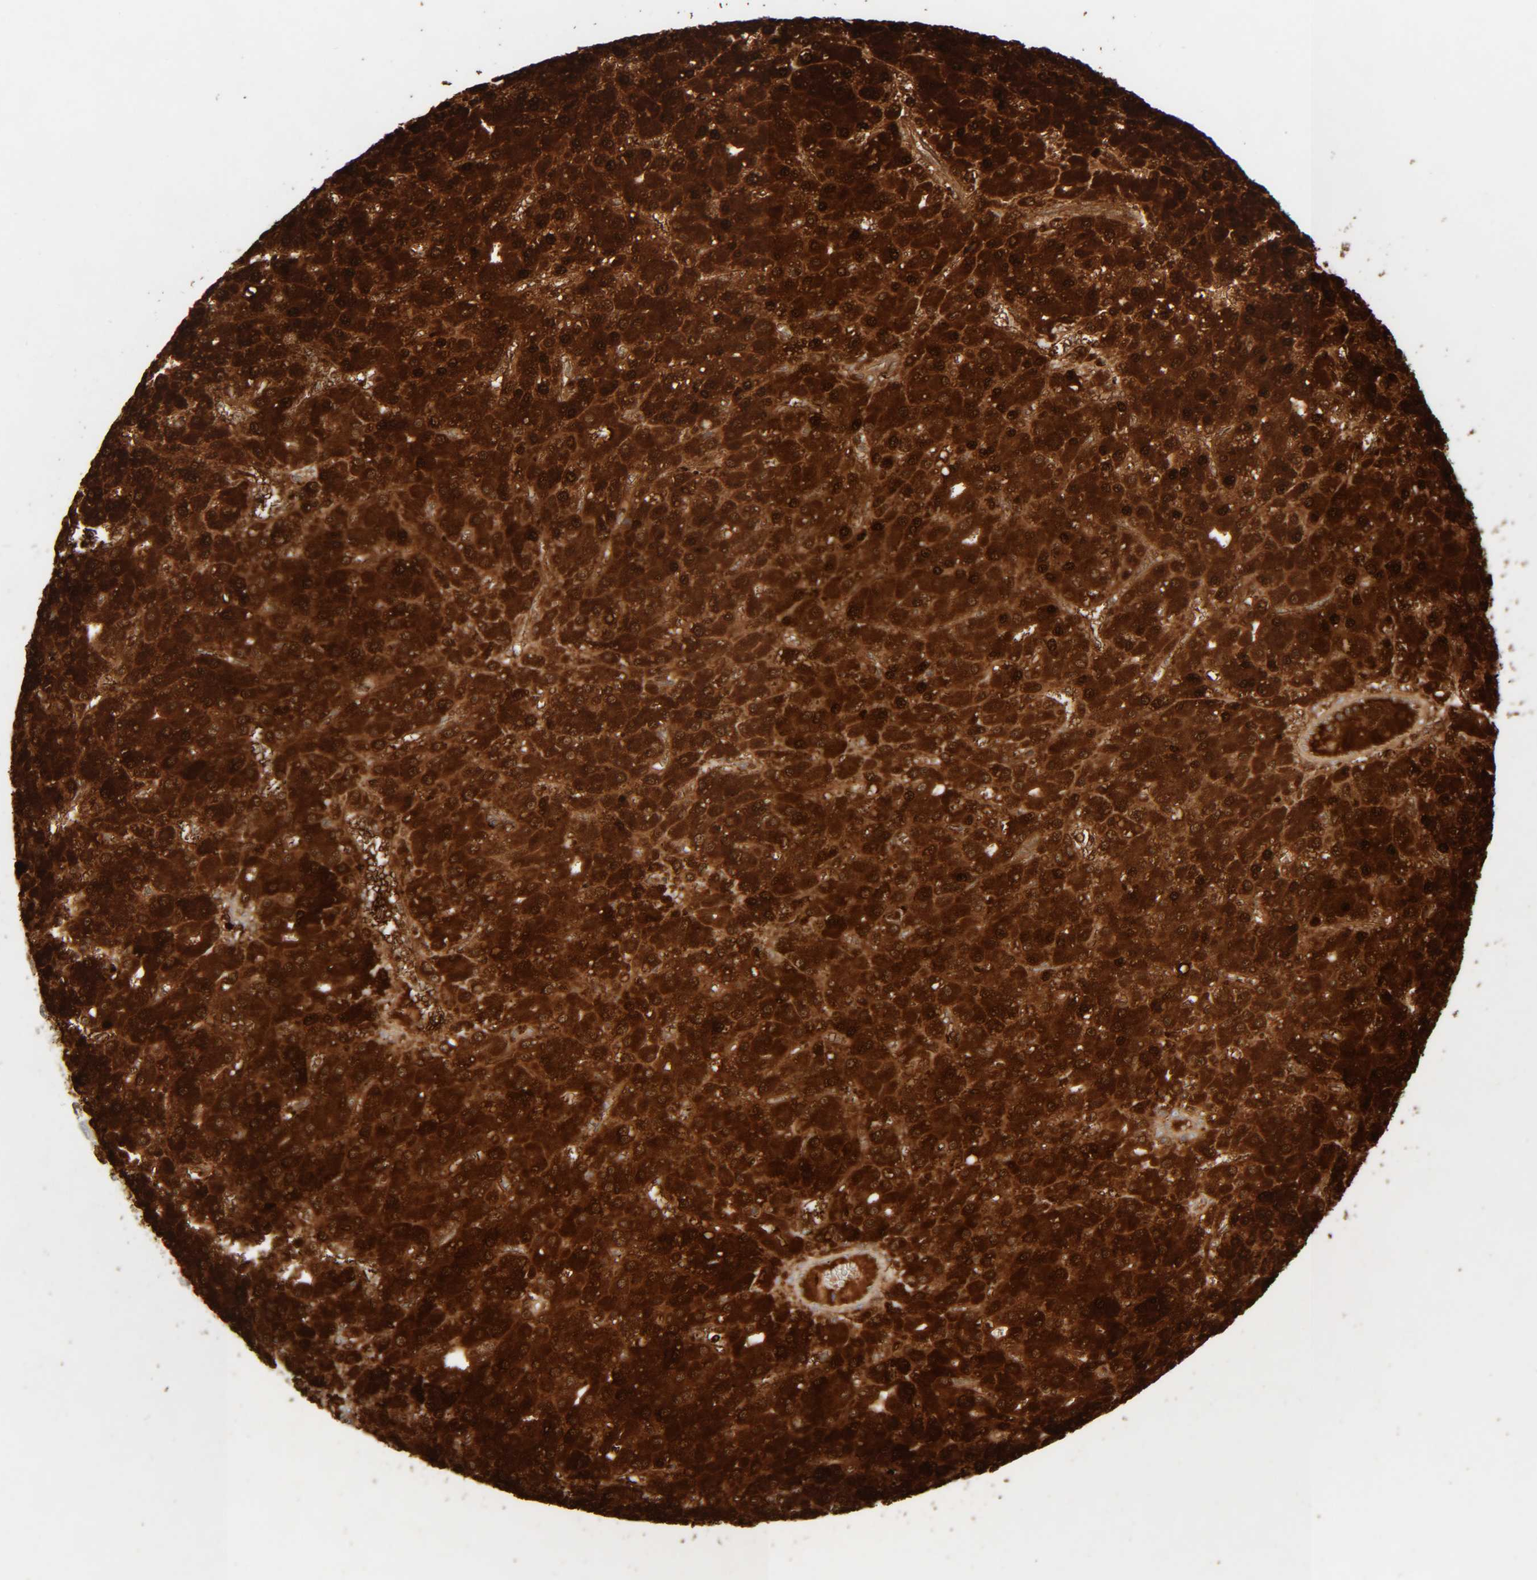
{"staining": {"intensity": "strong", "quantity": ">75%", "location": "cytoplasmic/membranous,nuclear"}, "tissue": "liver cancer", "cell_type": "Tumor cells", "image_type": "cancer", "snomed": [{"axis": "morphology", "description": "Carcinoma, Hepatocellular, NOS"}, {"axis": "topography", "description": "Liver"}], "caption": "Tumor cells show high levels of strong cytoplasmic/membranous and nuclear staining in approximately >75% of cells in liver cancer. (DAB = brown stain, brightfield microscopy at high magnification).", "gene": "RIDA", "patient": {"sex": "male", "age": 67}}